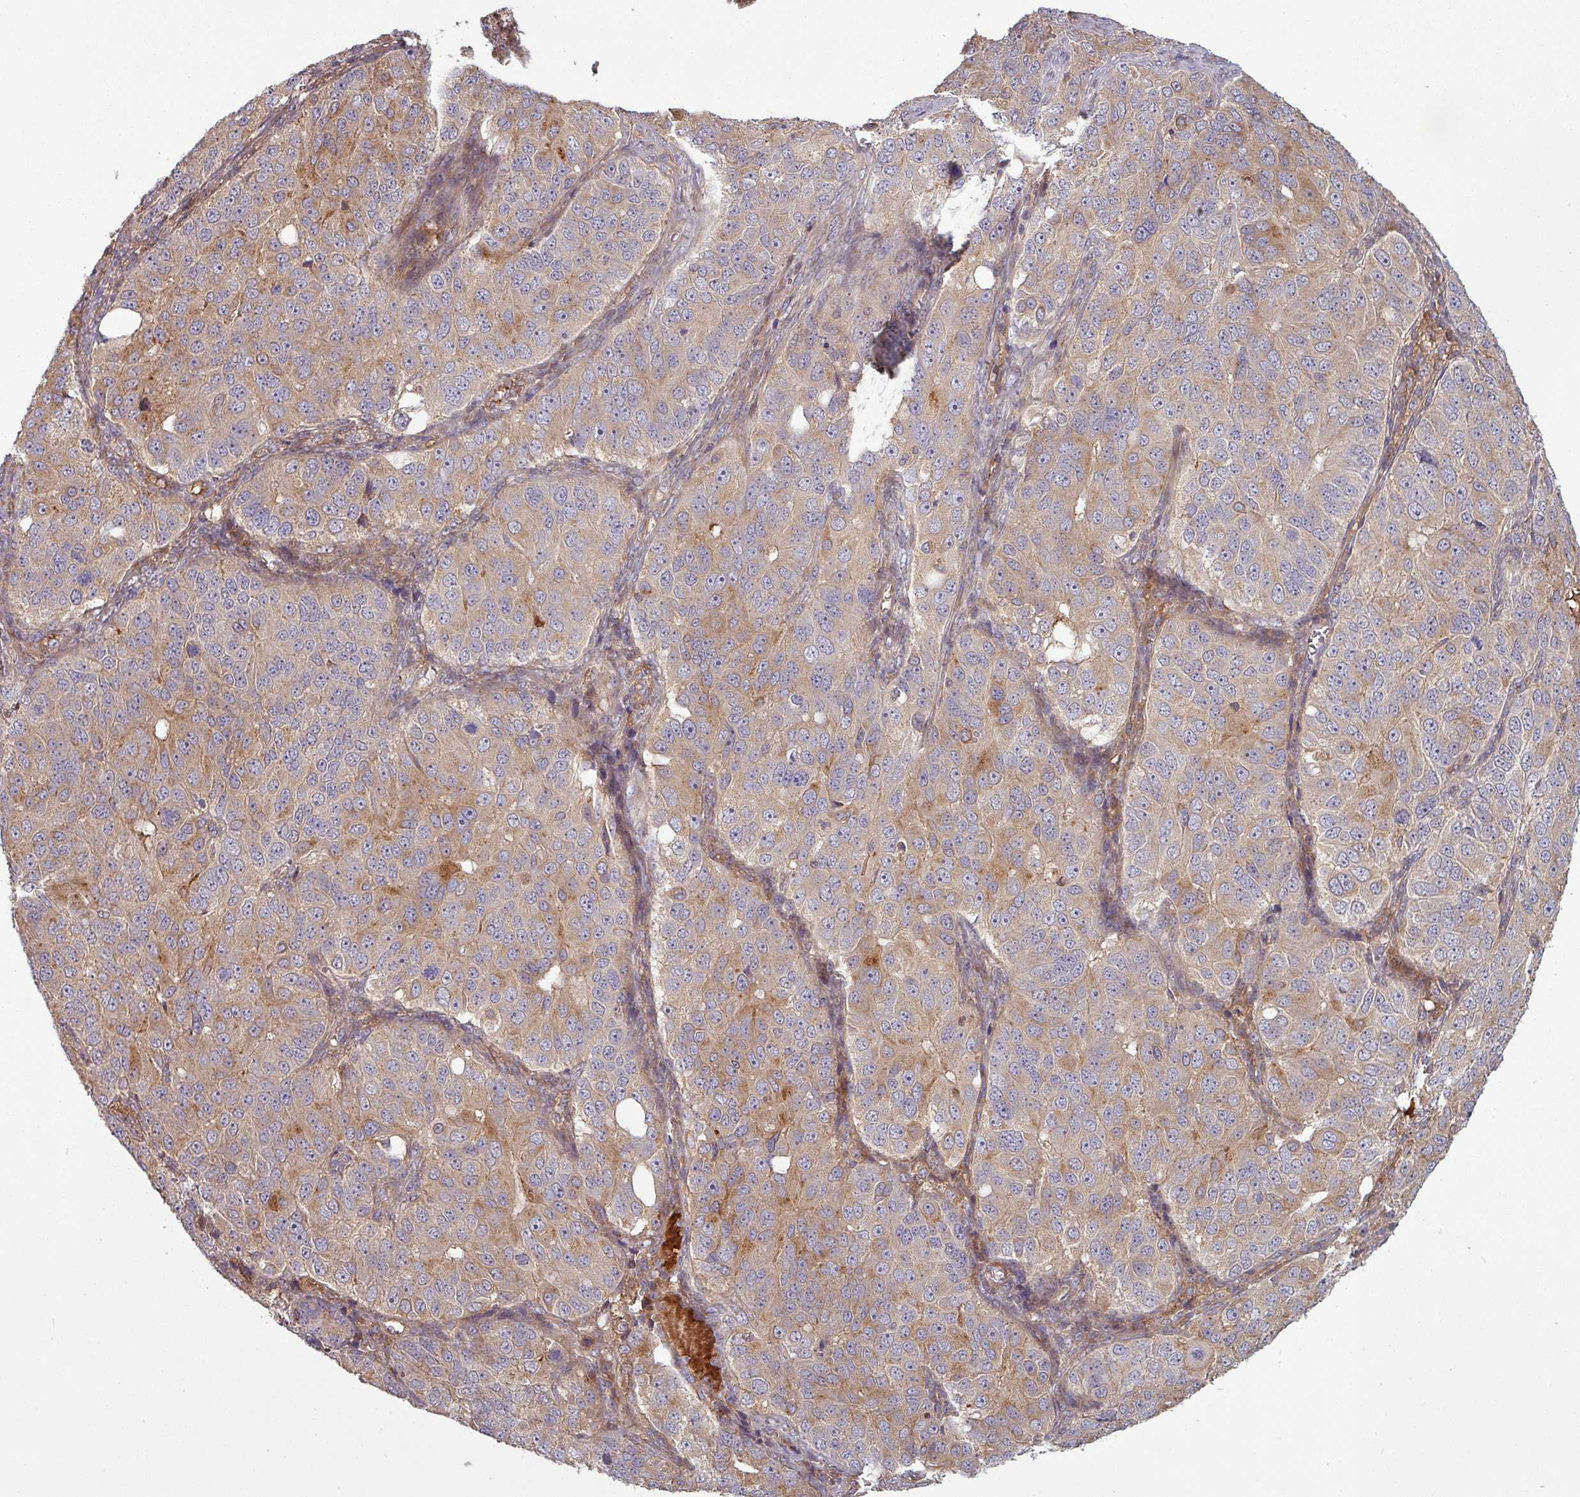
{"staining": {"intensity": "weak", "quantity": "25%-75%", "location": "cytoplasmic/membranous"}, "tissue": "ovarian cancer", "cell_type": "Tumor cells", "image_type": "cancer", "snomed": [{"axis": "morphology", "description": "Carcinoma, endometroid"}, {"axis": "topography", "description": "Ovary"}], "caption": "This image shows IHC staining of endometroid carcinoma (ovarian), with low weak cytoplasmic/membranous expression in about 25%-75% of tumor cells.", "gene": "SNRNP25", "patient": {"sex": "female", "age": 51}}